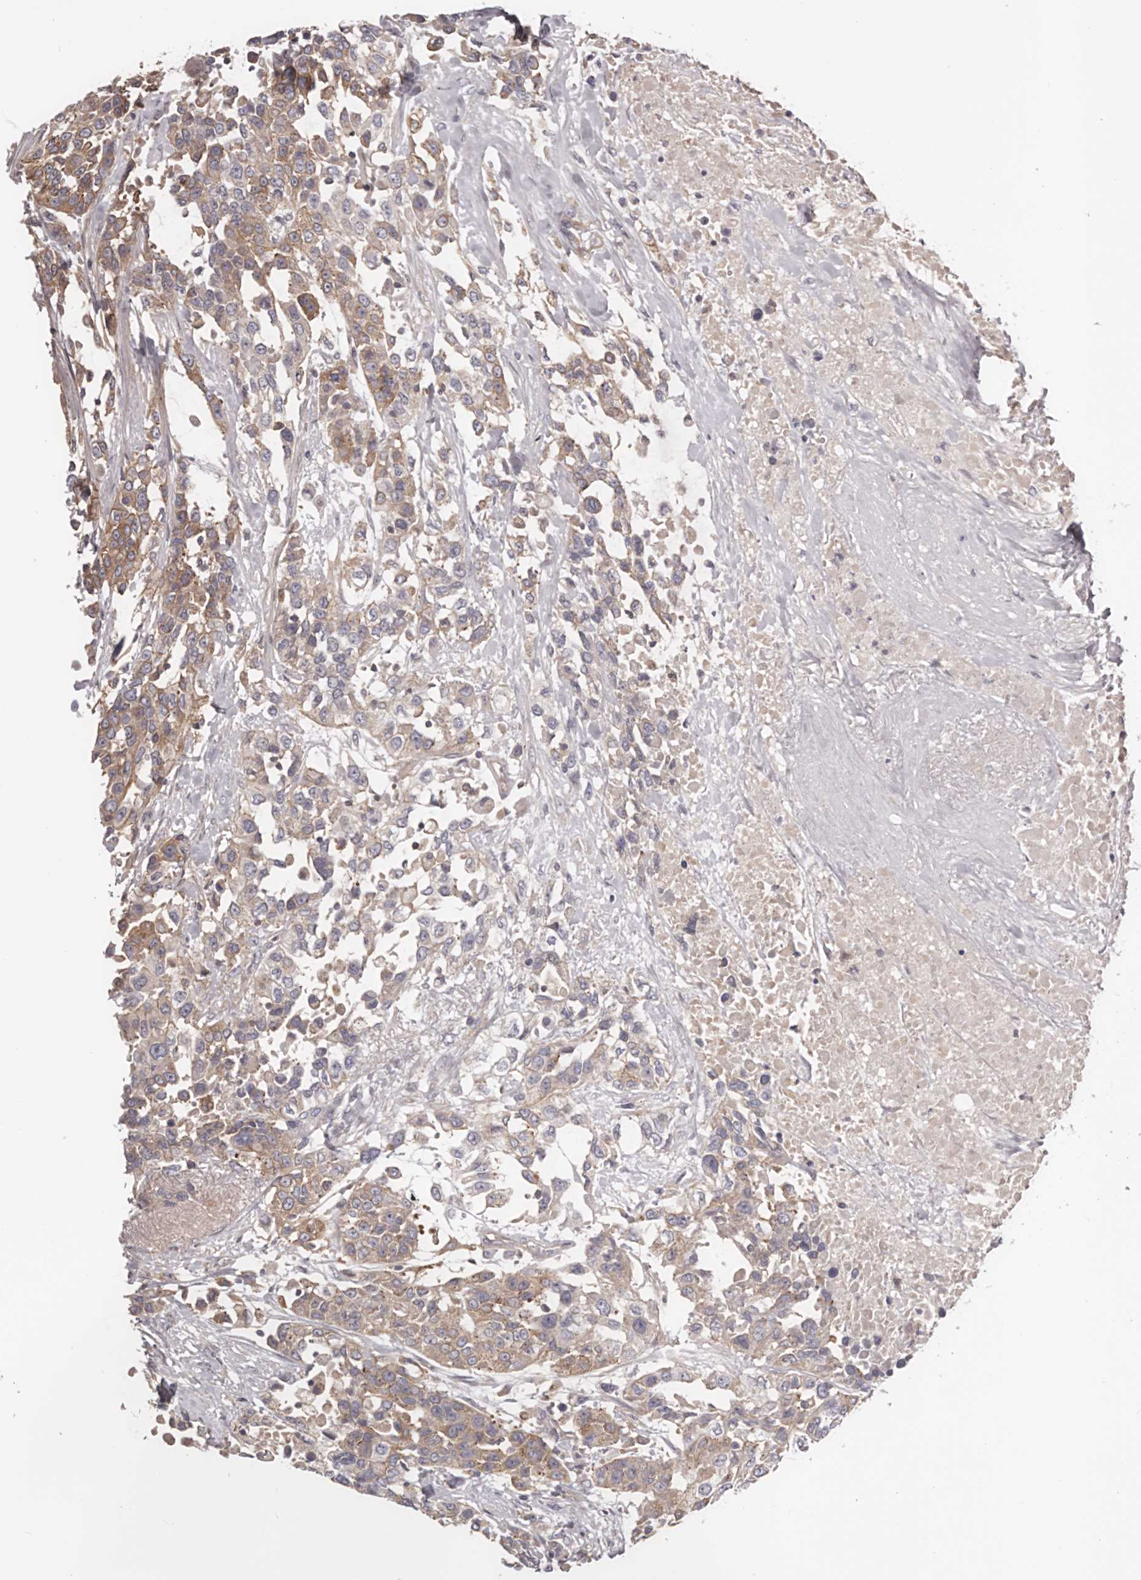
{"staining": {"intensity": "weak", "quantity": "<25%", "location": "cytoplasmic/membranous"}, "tissue": "urothelial cancer", "cell_type": "Tumor cells", "image_type": "cancer", "snomed": [{"axis": "morphology", "description": "Urothelial carcinoma, High grade"}, {"axis": "topography", "description": "Urinary bladder"}], "caption": "An immunohistochemistry histopathology image of urothelial cancer is shown. There is no staining in tumor cells of urothelial cancer.", "gene": "DMRT2", "patient": {"sex": "female", "age": 80}}